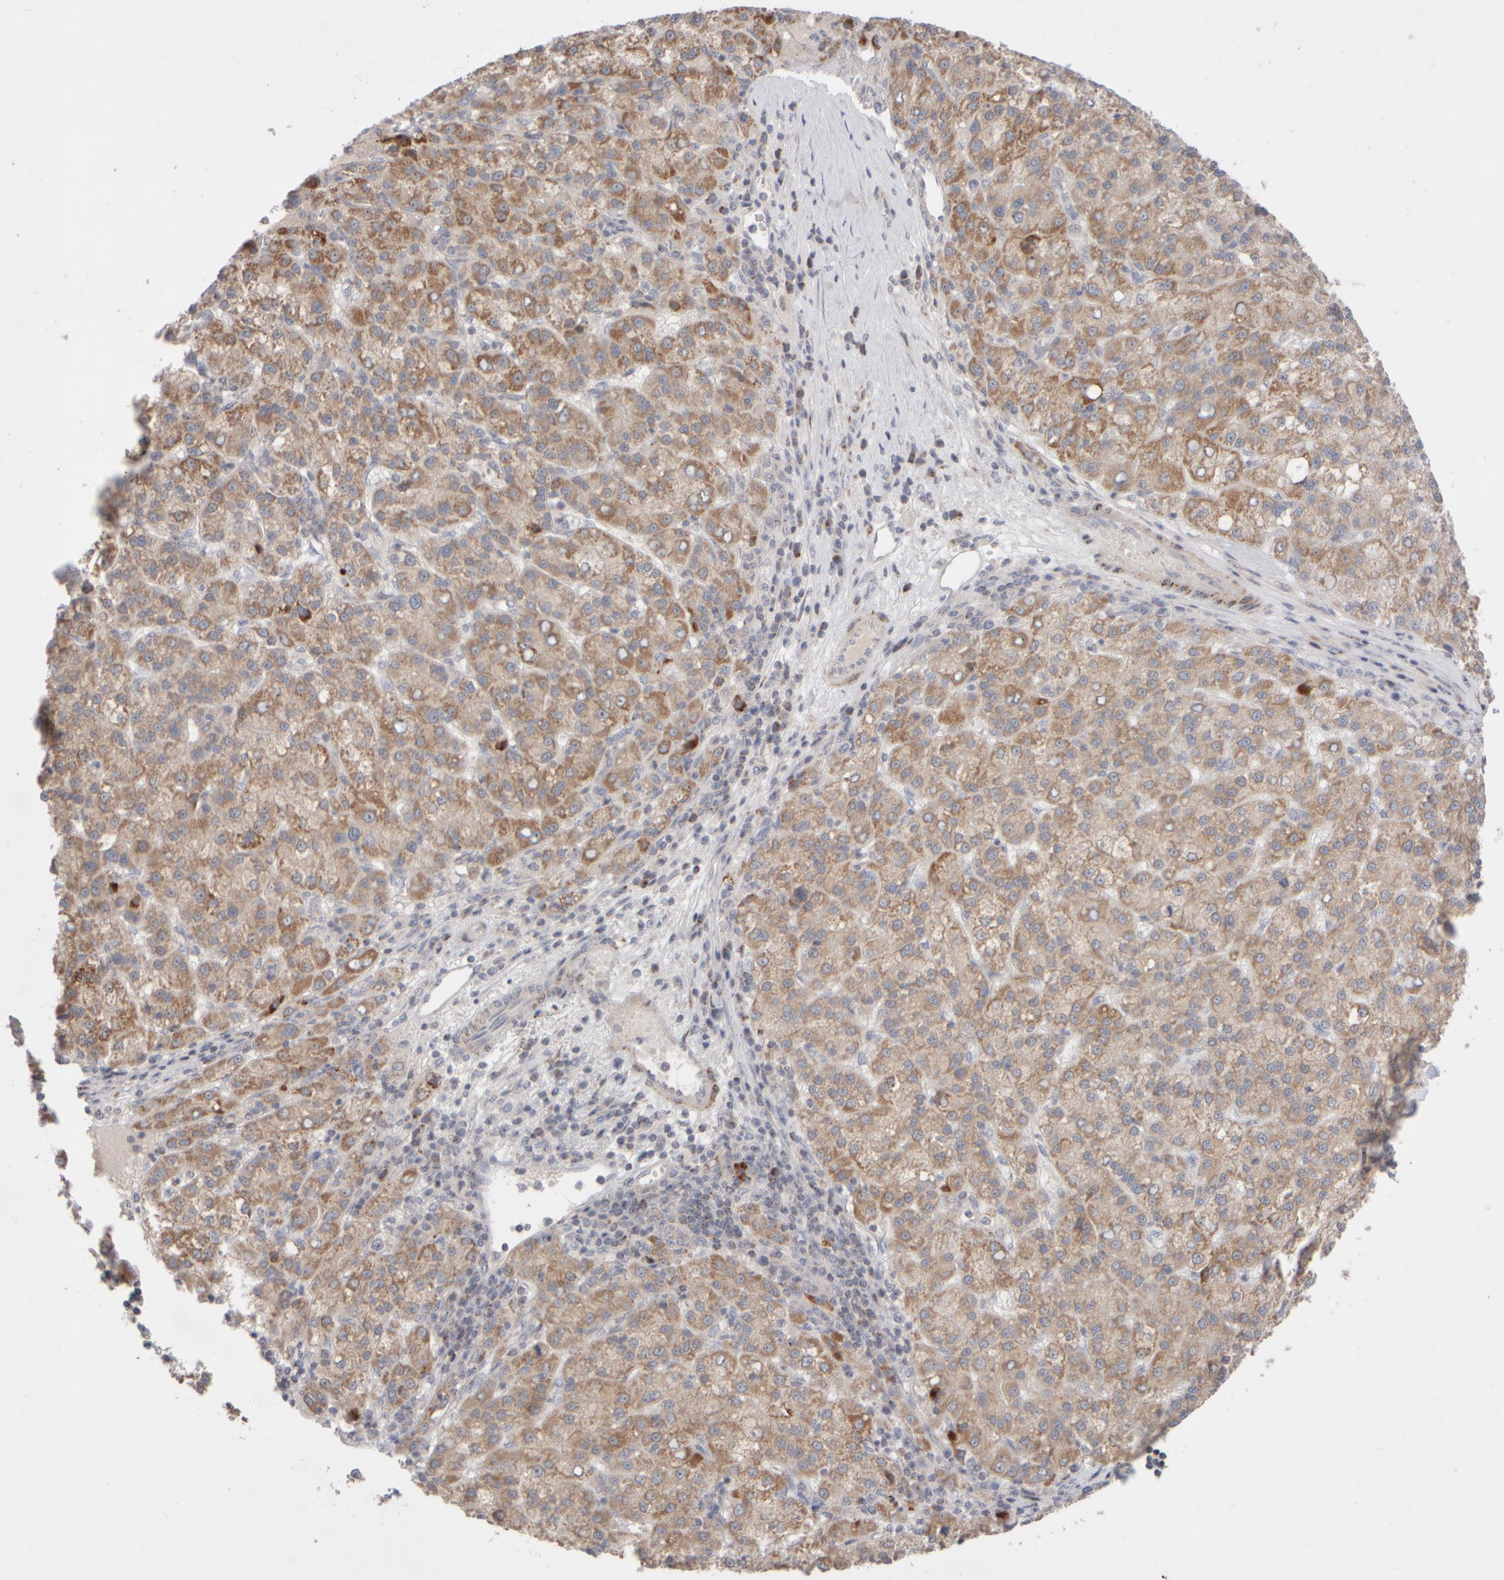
{"staining": {"intensity": "moderate", "quantity": ">75%", "location": "cytoplasmic/membranous"}, "tissue": "liver cancer", "cell_type": "Tumor cells", "image_type": "cancer", "snomed": [{"axis": "morphology", "description": "Carcinoma, Hepatocellular, NOS"}, {"axis": "topography", "description": "Liver"}], "caption": "Hepatocellular carcinoma (liver) stained with a brown dye reveals moderate cytoplasmic/membranous positive expression in approximately >75% of tumor cells.", "gene": "CHADL", "patient": {"sex": "female", "age": 58}}